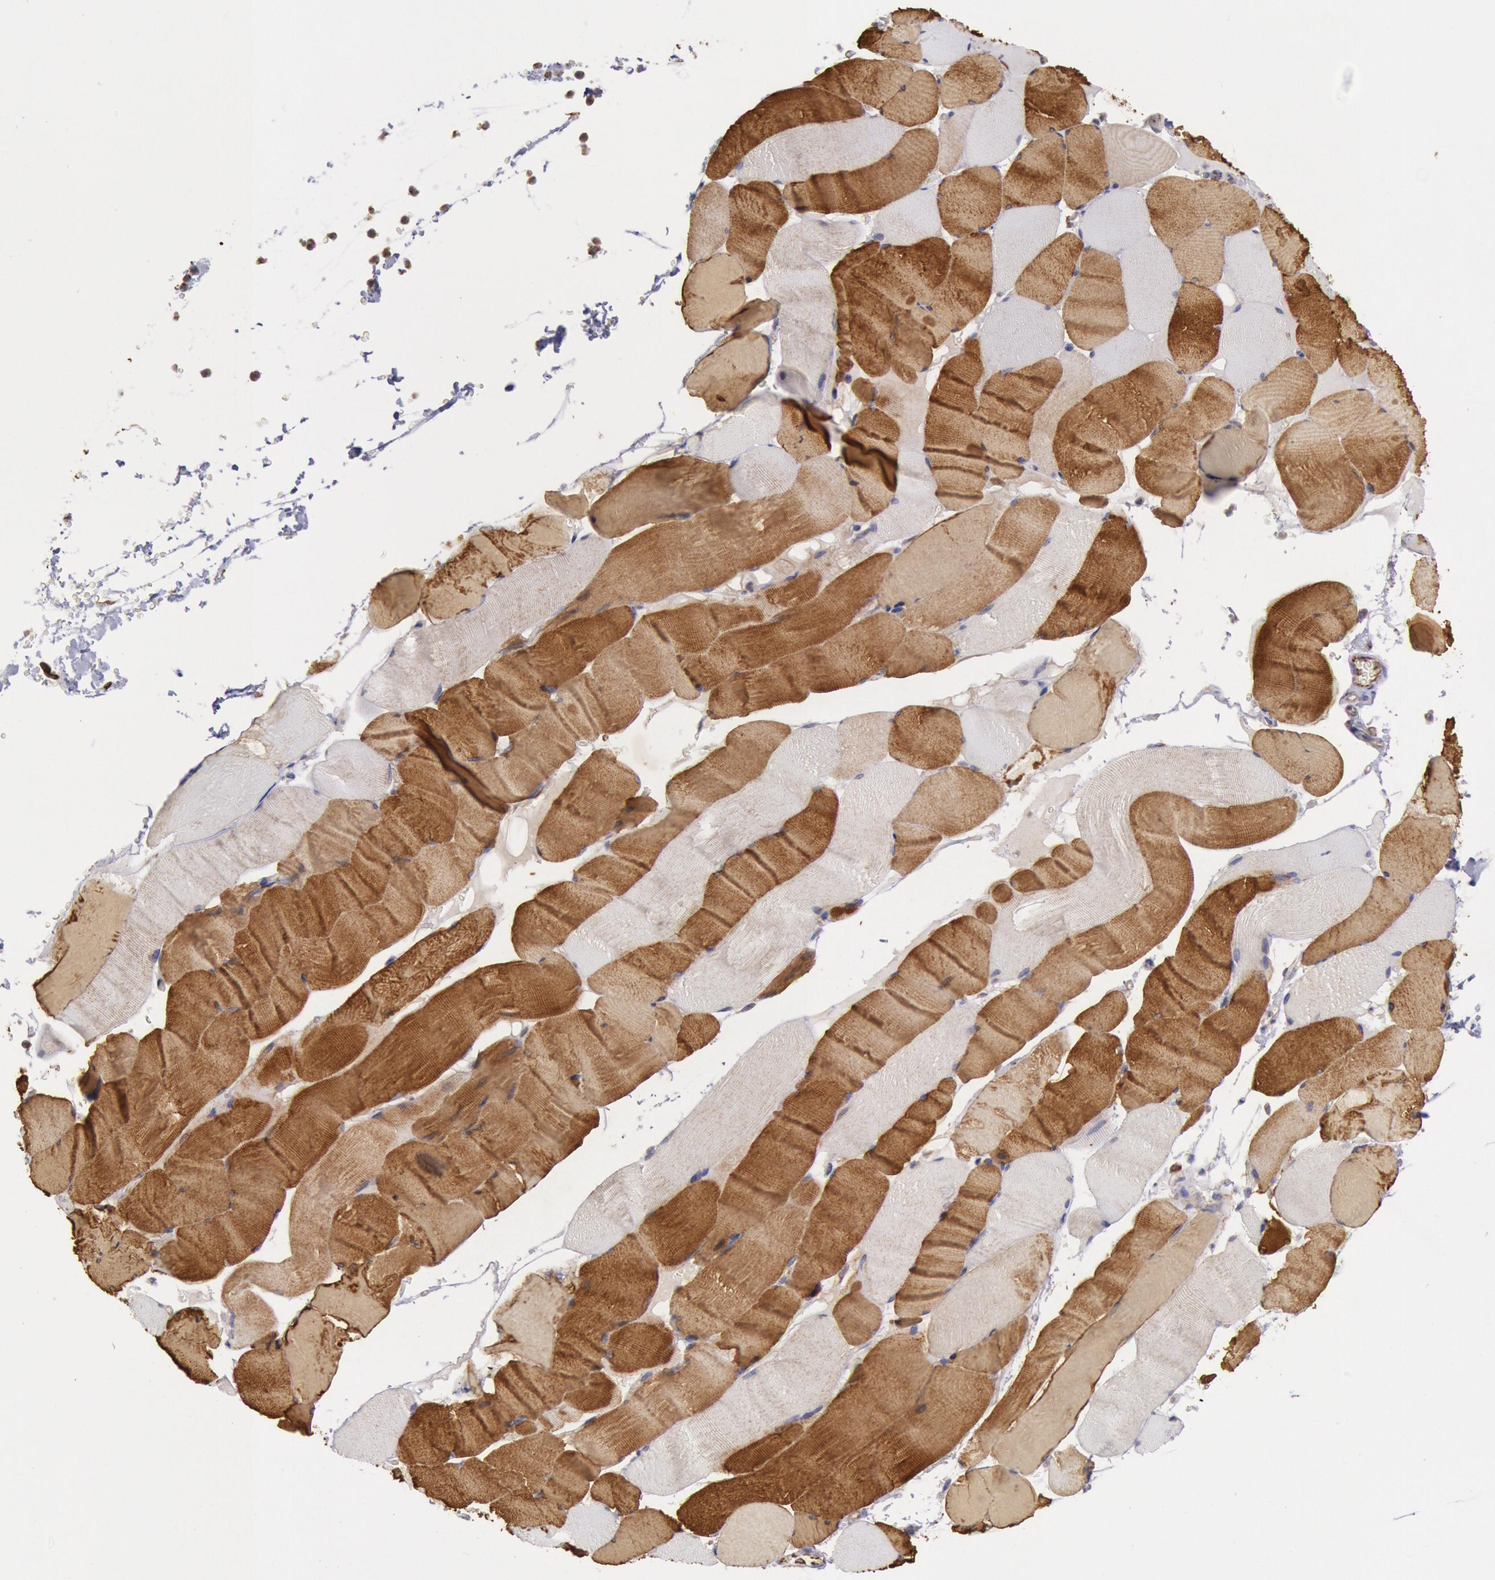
{"staining": {"intensity": "moderate", "quantity": ">75%", "location": "cytoplasmic/membranous"}, "tissue": "skeletal muscle", "cell_type": "Myocytes", "image_type": "normal", "snomed": [{"axis": "morphology", "description": "Normal tissue, NOS"}, {"axis": "topography", "description": "Skeletal muscle"}], "caption": "Immunohistochemistry (IHC) micrograph of benign human skeletal muscle stained for a protein (brown), which displays medium levels of moderate cytoplasmic/membranous staining in approximately >75% of myocytes.", "gene": "RNF139", "patient": {"sex": "male", "age": 62}}